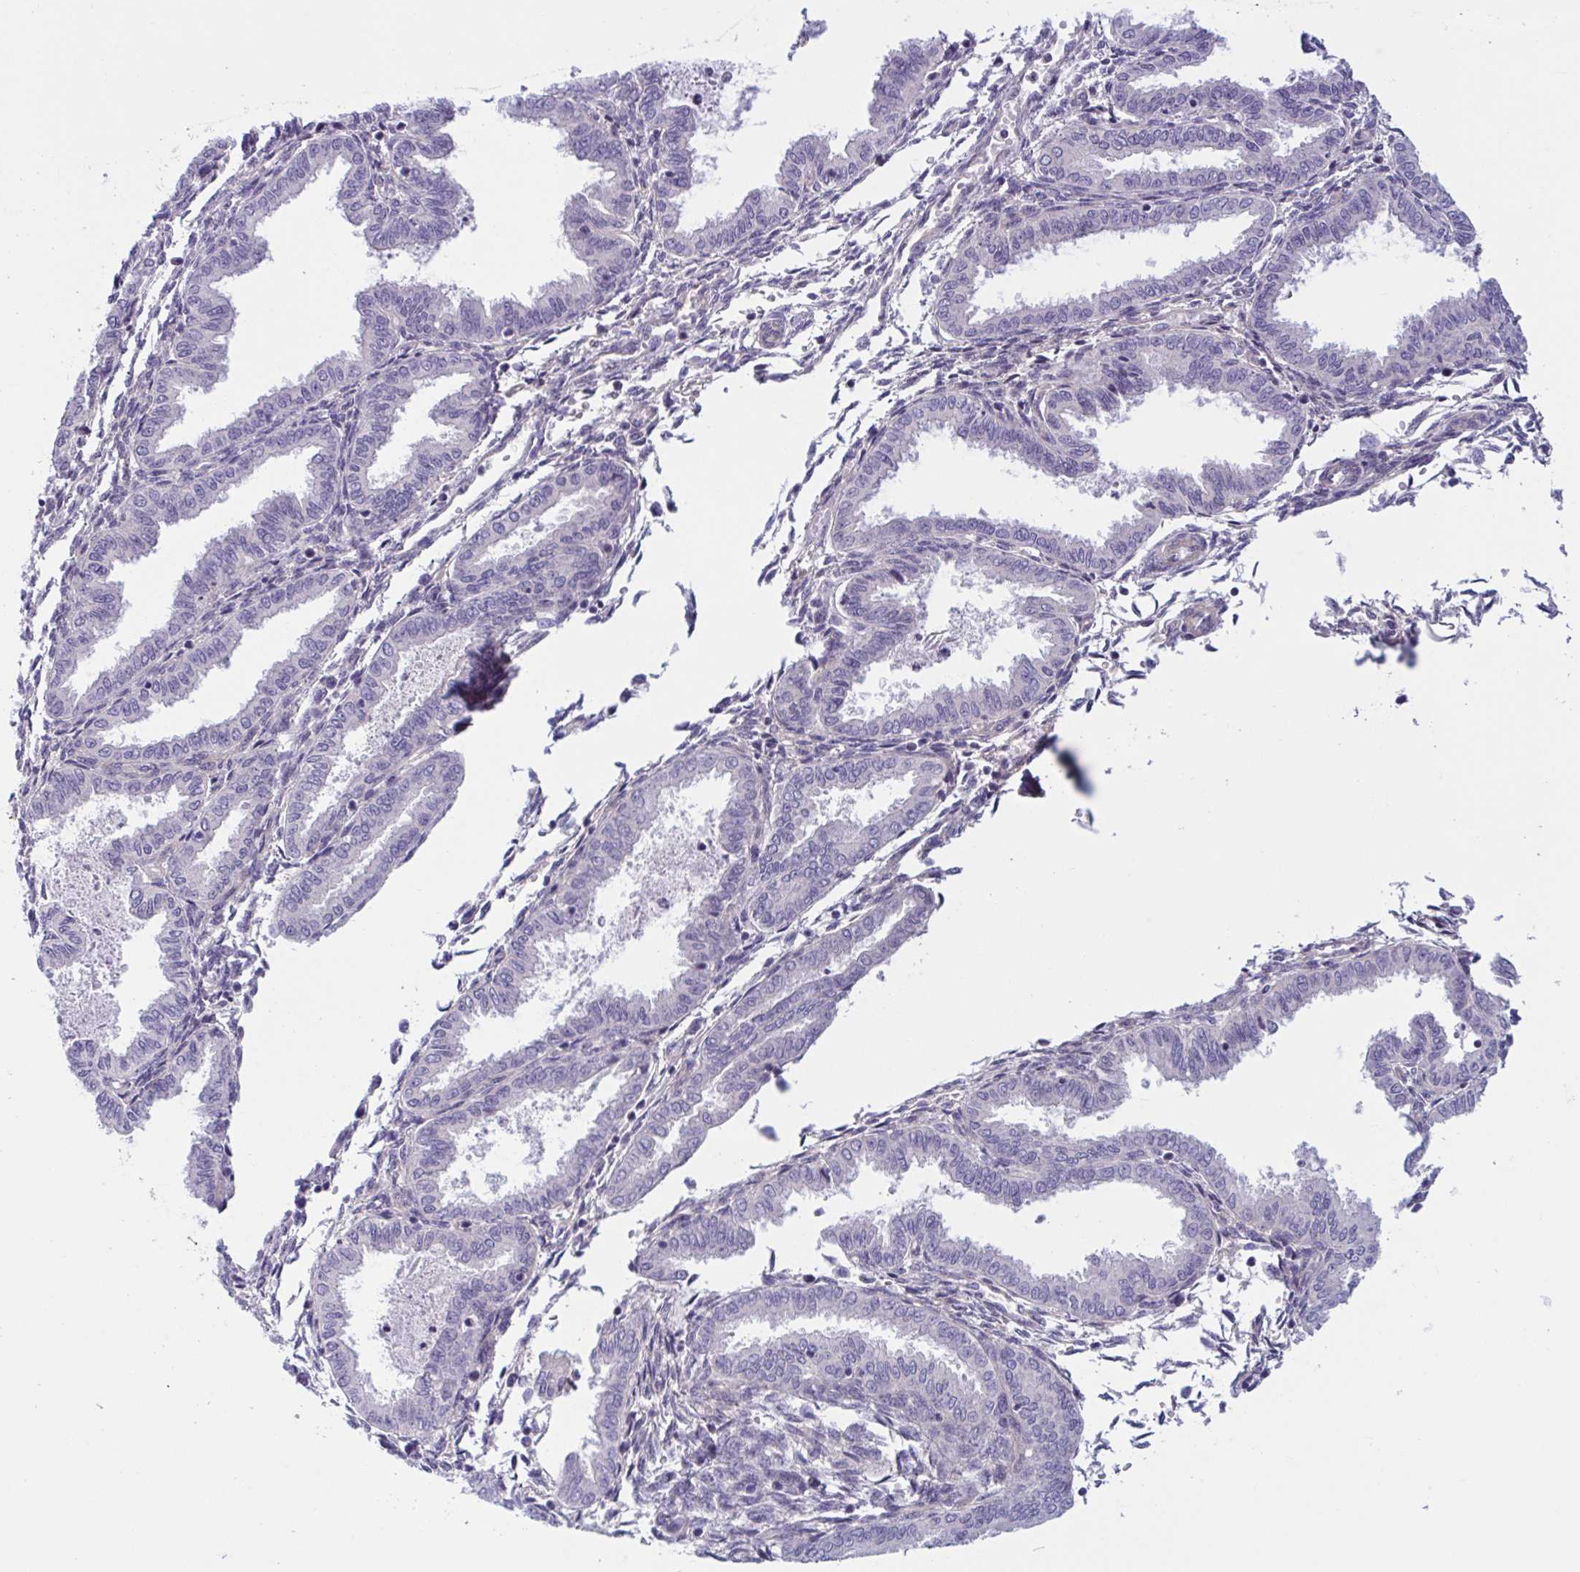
{"staining": {"intensity": "negative", "quantity": "none", "location": "none"}, "tissue": "endometrium", "cell_type": "Cells in endometrial stroma", "image_type": "normal", "snomed": [{"axis": "morphology", "description": "Normal tissue, NOS"}, {"axis": "topography", "description": "Endometrium"}], "caption": "Micrograph shows no significant protein expression in cells in endometrial stroma of benign endometrium. Nuclei are stained in blue.", "gene": "TTC7B", "patient": {"sex": "female", "age": 33}}